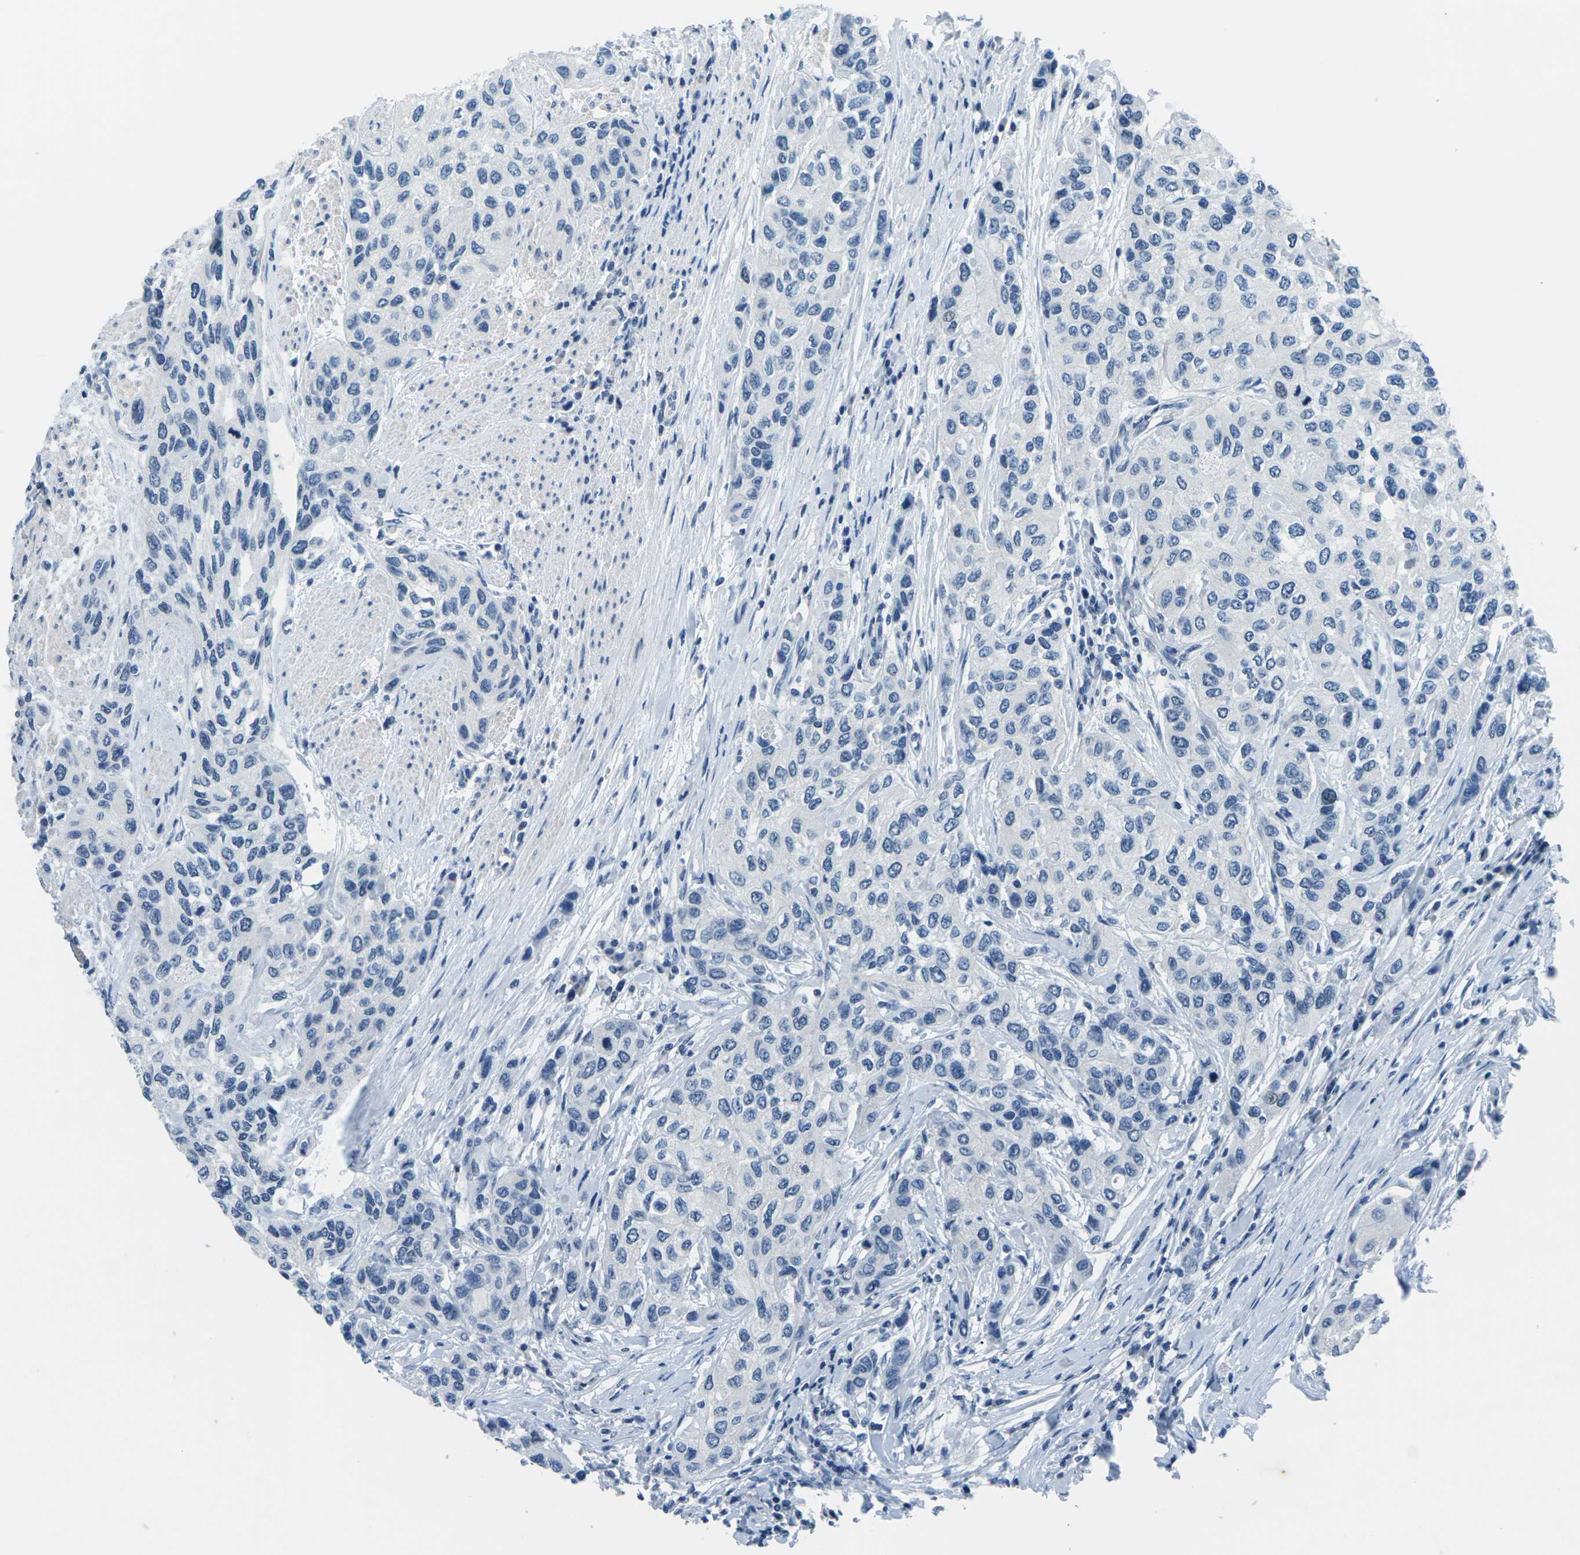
{"staining": {"intensity": "negative", "quantity": "none", "location": "none"}, "tissue": "urothelial cancer", "cell_type": "Tumor cells", "image_type": "cancer", "snomed": [{"axis": "morphology", "description": "Urothelial carcinoma, High grade"}, {"axis": "topography", "description": "Urinary bladder"}], "caption": "The image exhibits no significant positivity in tumor cells of urothelial cancer.", "gene": "UMOD", "patient": {"sex": "female", "age": 56}}